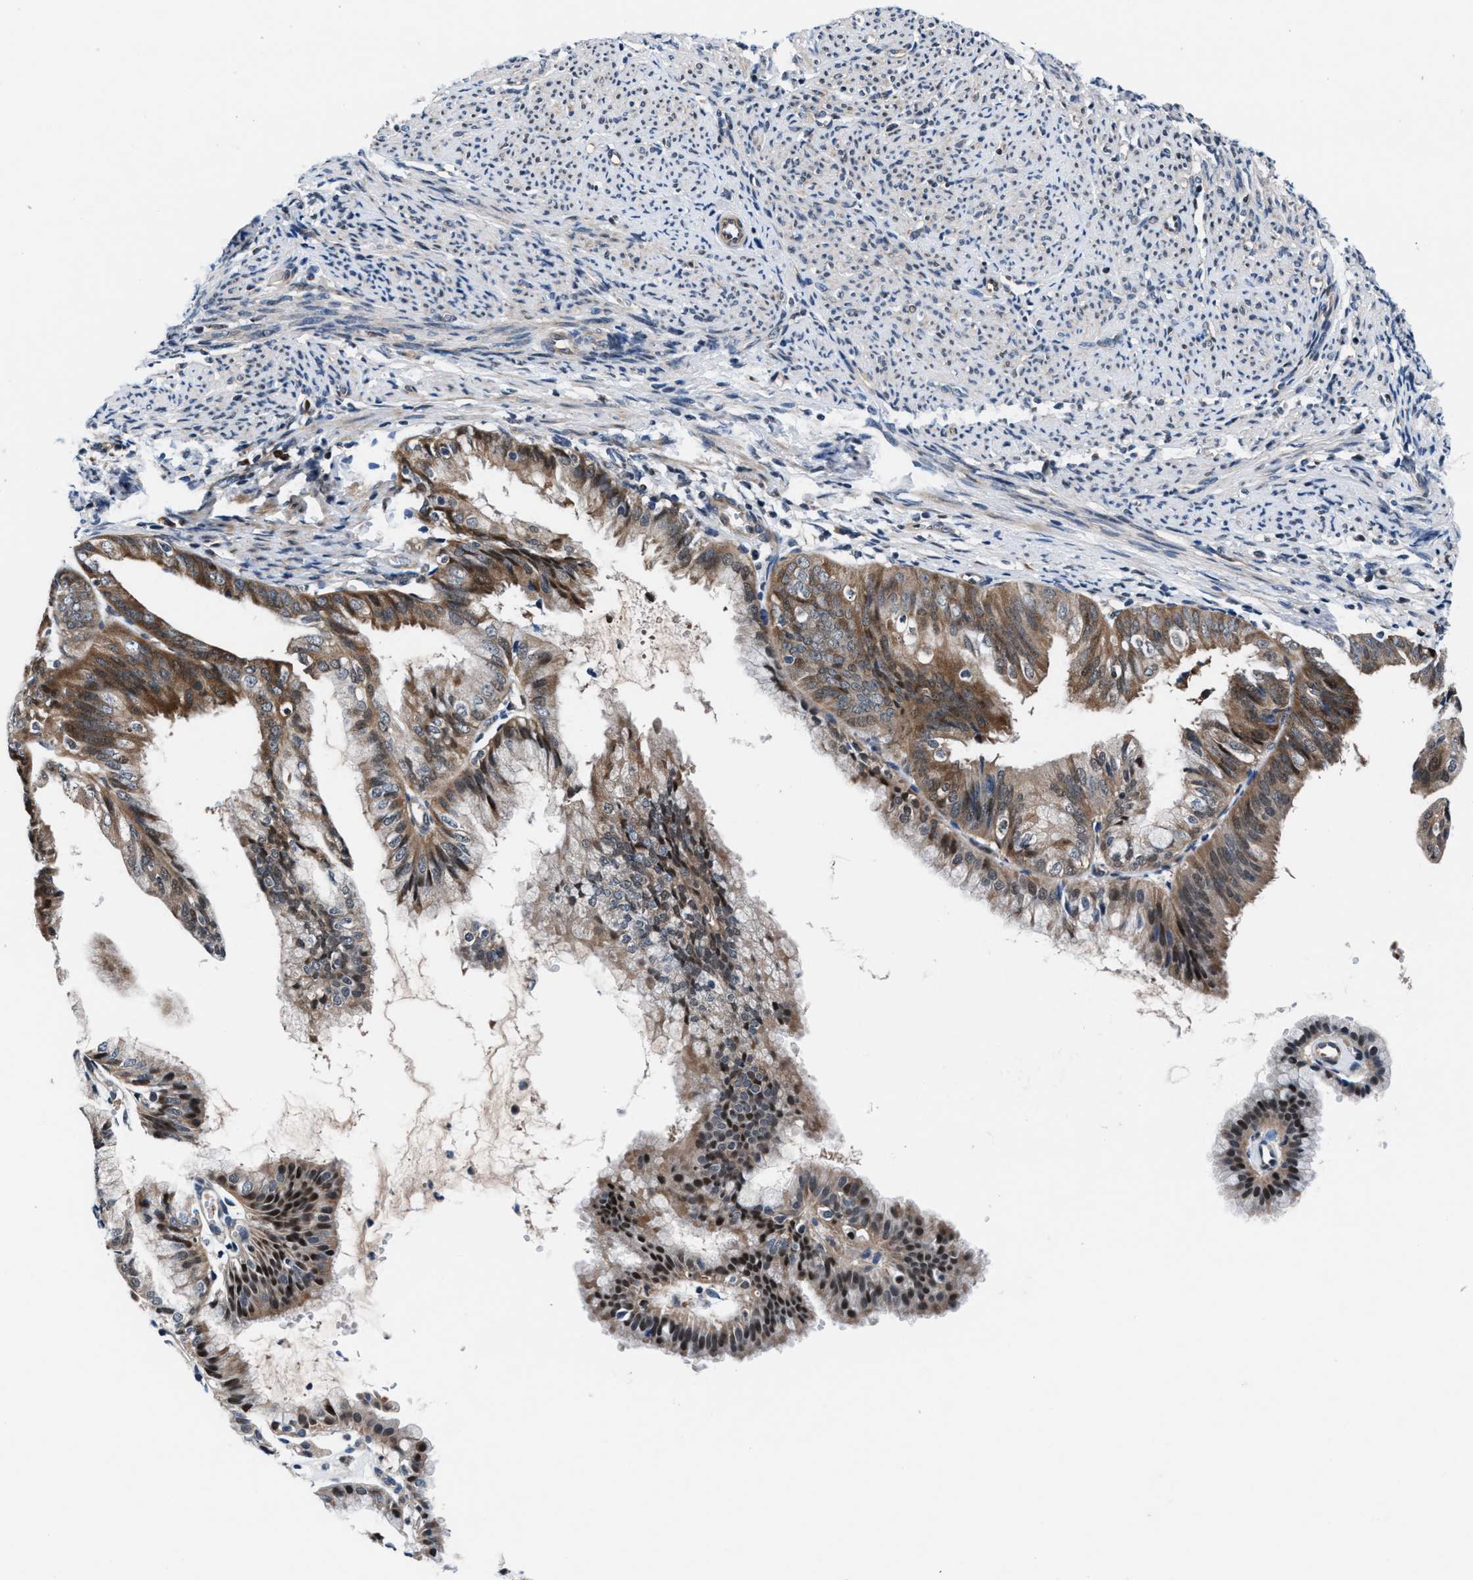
{"staining": {"intensity": "moderate", "quantity": ">75%", "location": "cytoplasmic/membranous"}, "tissue": "endometrial cancer", "cell_type": "Tumor cells", "image_type": "cancer", "snomed": [{"axis": "morphology", "description": "Adenocarcinoma, NOS"}, {"axis": "topography", "description": "Endometrium"}], "caption": "Adenocarcinoma (endometrial) stained with a protein marker exhibits moderate staining in tumor cells.", "gene": "PRPSAP2", "patient": {"sex": "female", "age": 63}}